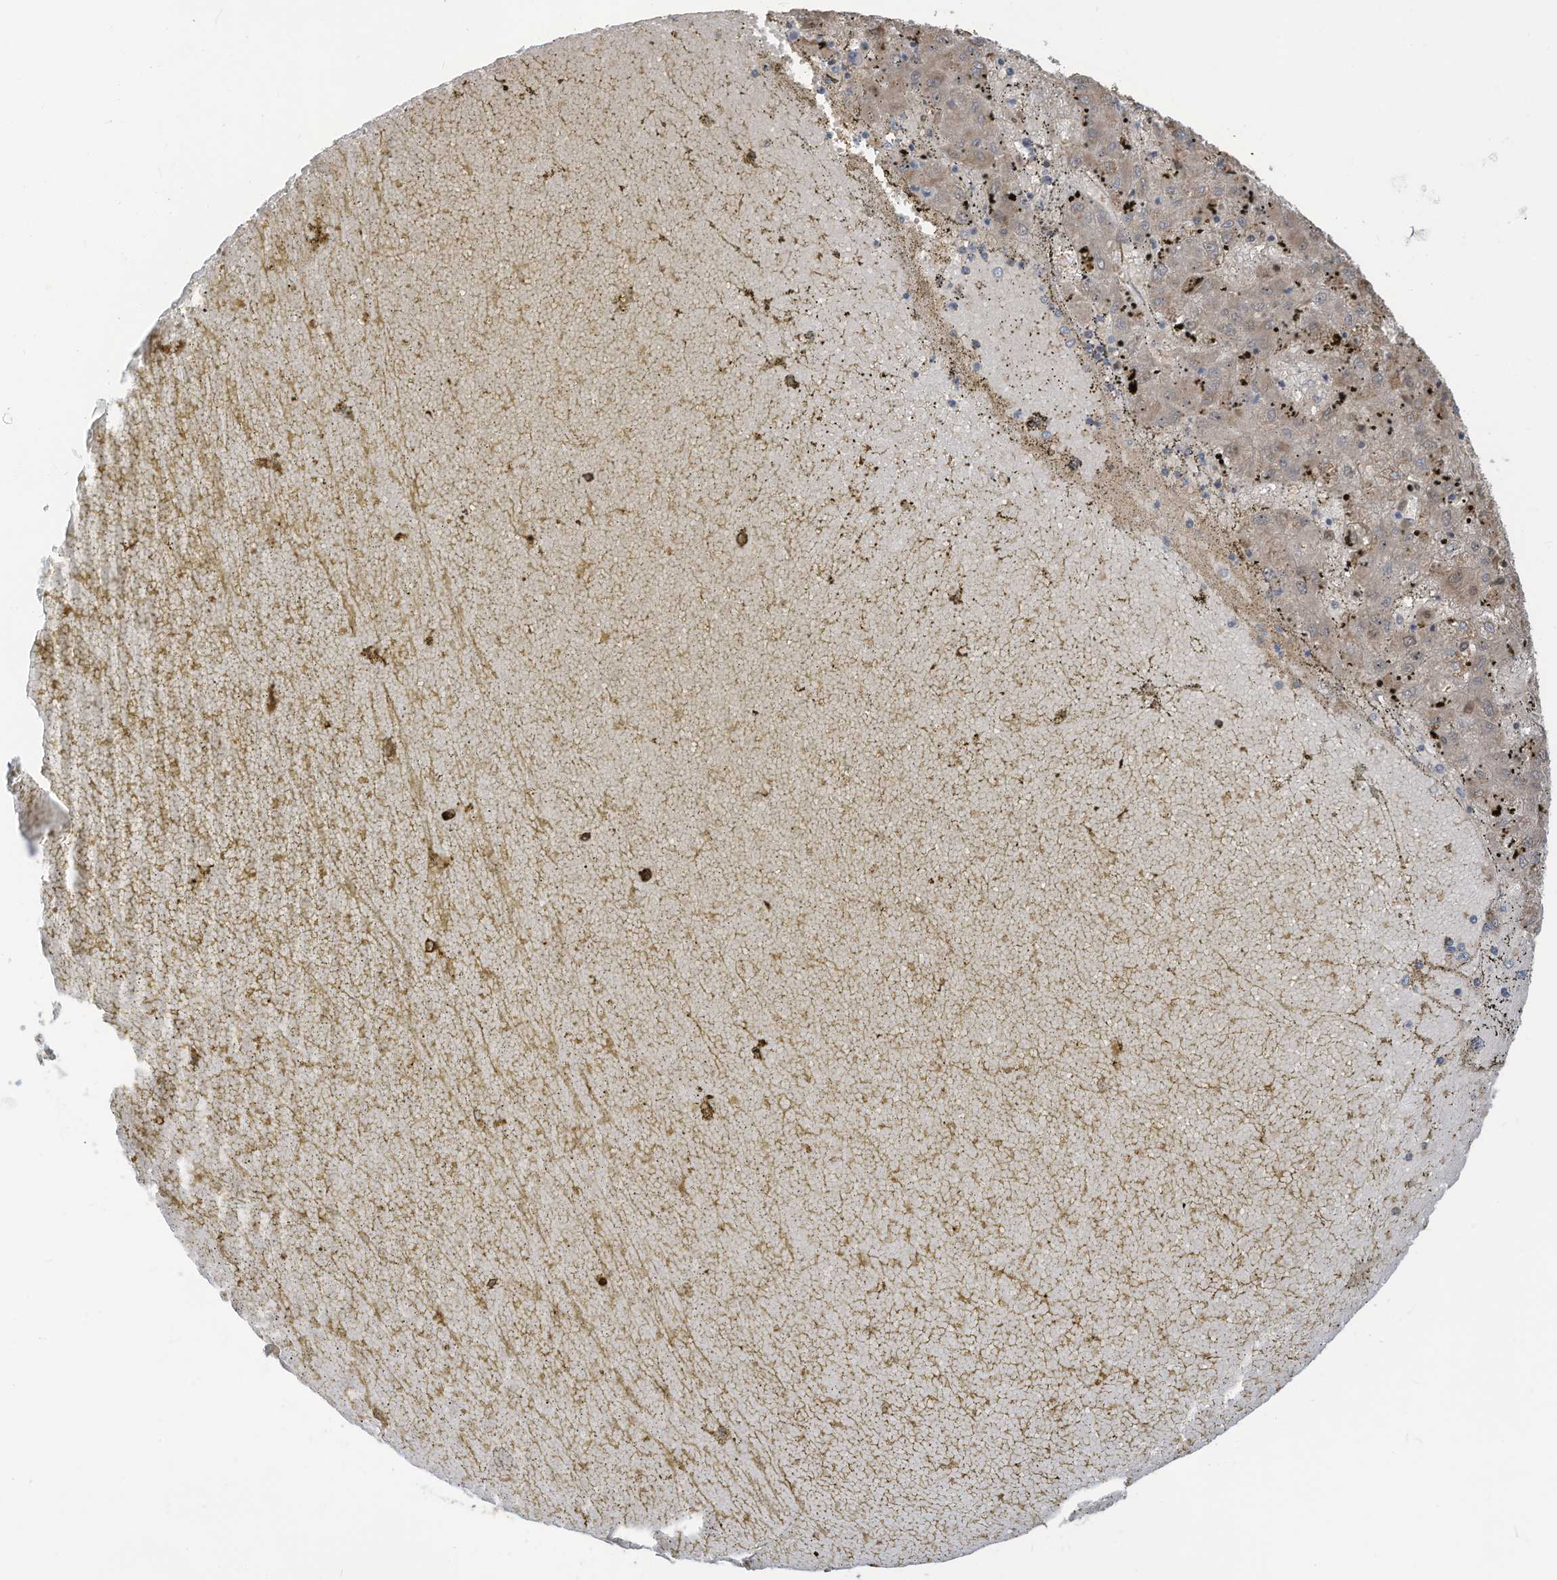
{"staining": {"intensity": "moderate", "quantity": ">75%", "location": "cytoplasmic/membranous"}, "tissue": "liver cancer", "cell_type": "Tumor cells", "image_type": "cancer", "snomed": [{"axis": "morphology", "description": "Carcinoma, Hepatocellular, NOS"}, {"axis": "topography", "description": "Liver"}], "caption": "This image reveals IHC staining of liver cancer (hepatocellular carcinoma), with medium moderate cytoplasmic/membranous staining in approximately >75% of tumor cells.", "gene": "GTPBP2", "patient": {"sex": "male", "age": 72}}